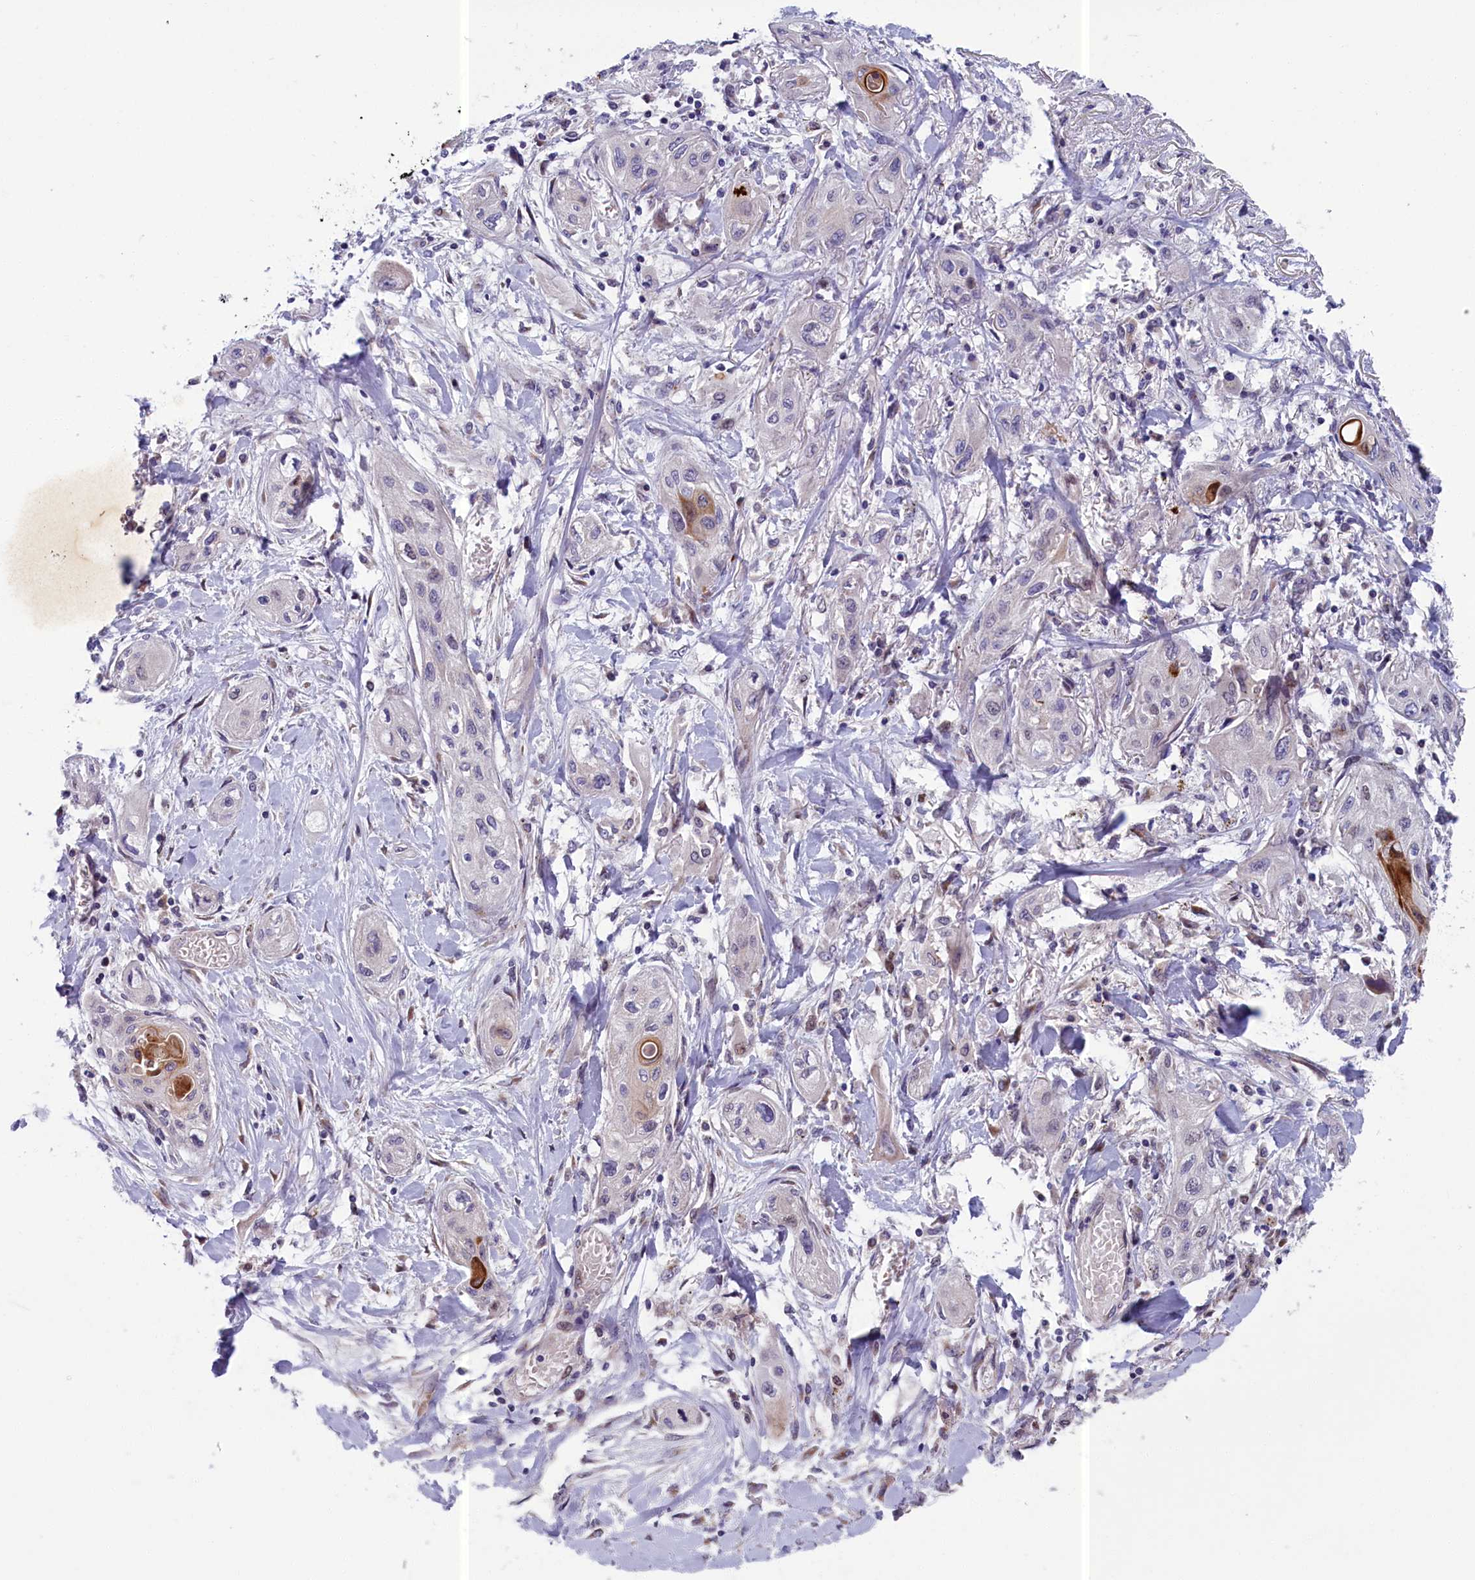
{"staining": {"intensity": "negative", "quantity": "none", "location": "none"}, "tissue": "lung cancer", "cell_type": "Tumor cells", "image_type": "cancer", "snomed": [{"axis": "morphology", "description": "Squamous cell carcinoma, NOS"}, {"axis": "topography", "description": "Lung"}], "caption": "Tumor cells are negative for protein expression in human lung cancer. (Brightfield microscopy of DAB immunohistochemistry at high magnification).", "gene": "LIG1", "patient": {"sex": "female", "age": 47}}